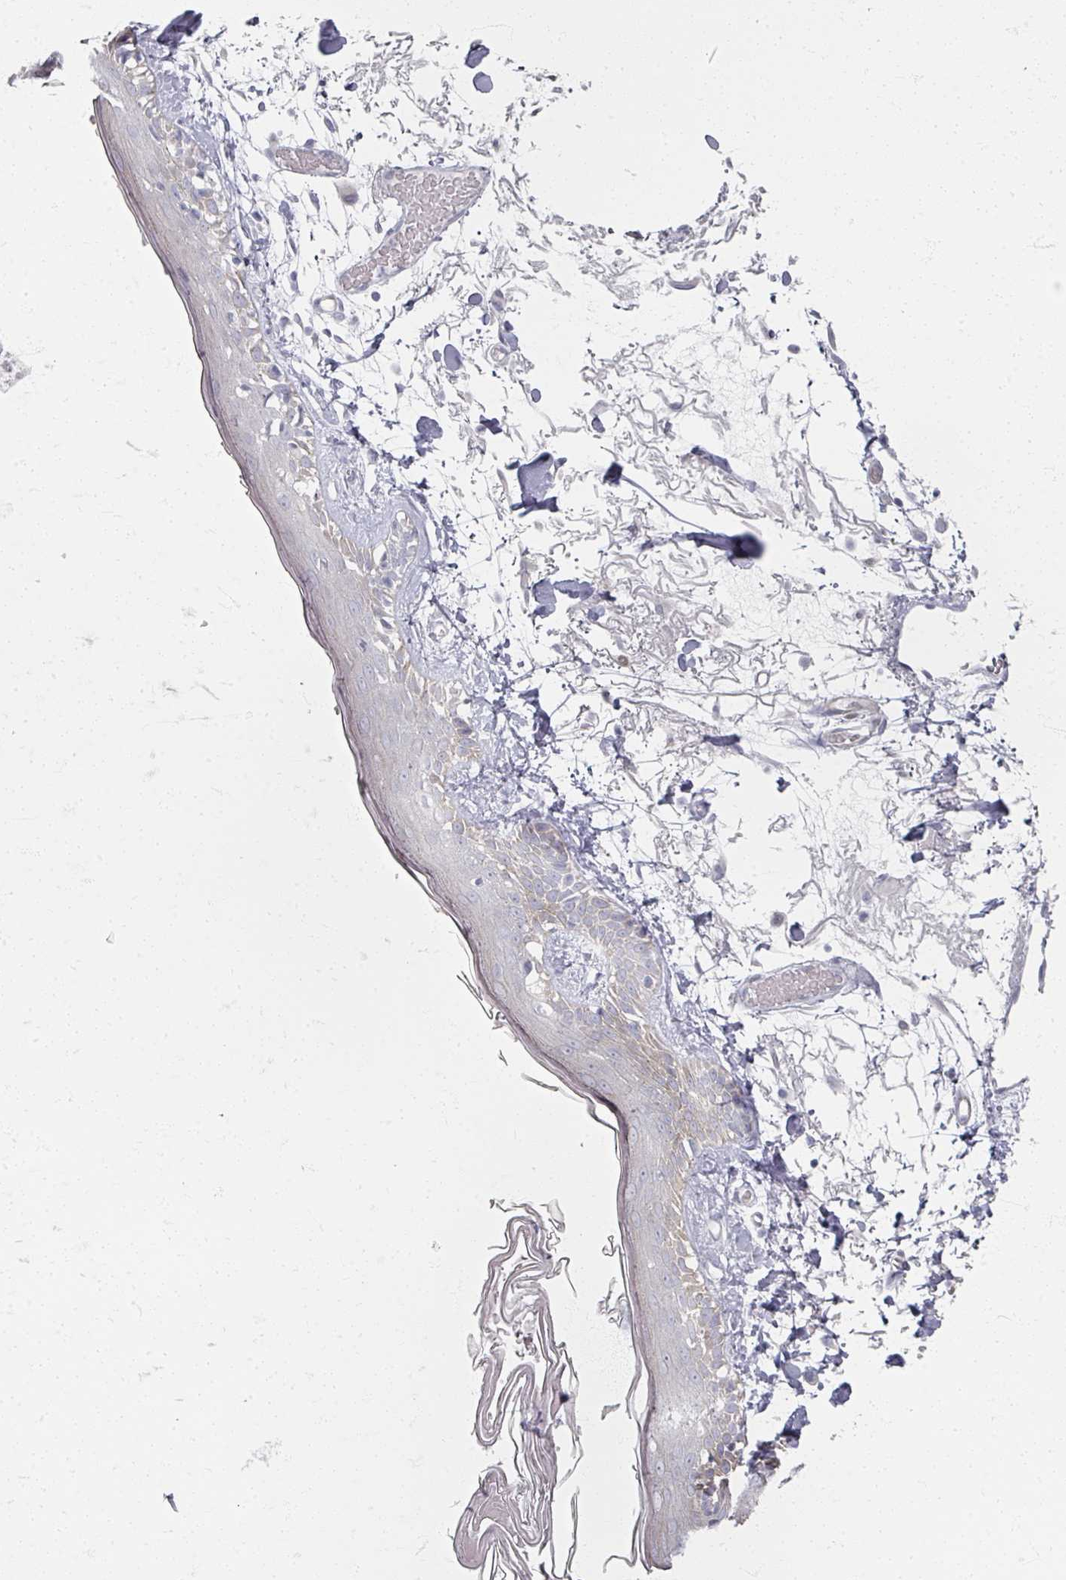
{"staining": {"intensity": "negative", "quantity": "none", "location": "none"}, "tissue": "skin", "cell_type": "Fibroblasts", "image_type": "normal", "snomed": [{"axis": "morphology", "description": "Normal tissue, NOS"}, {"axis": "topography", "description": "Skin"}], "caption": "Immunohistochemistry photomicrograph of normal skin: skin stained with DAB demonstrates no significant protein positivity in fibroblasts. (Stains: DAB IHC with hematoxylin counter stain, Microscopy: brightfield microscopy at high magnification).", "gene": "TTYH3", "patient": {"sex": "male", "age": 79}}